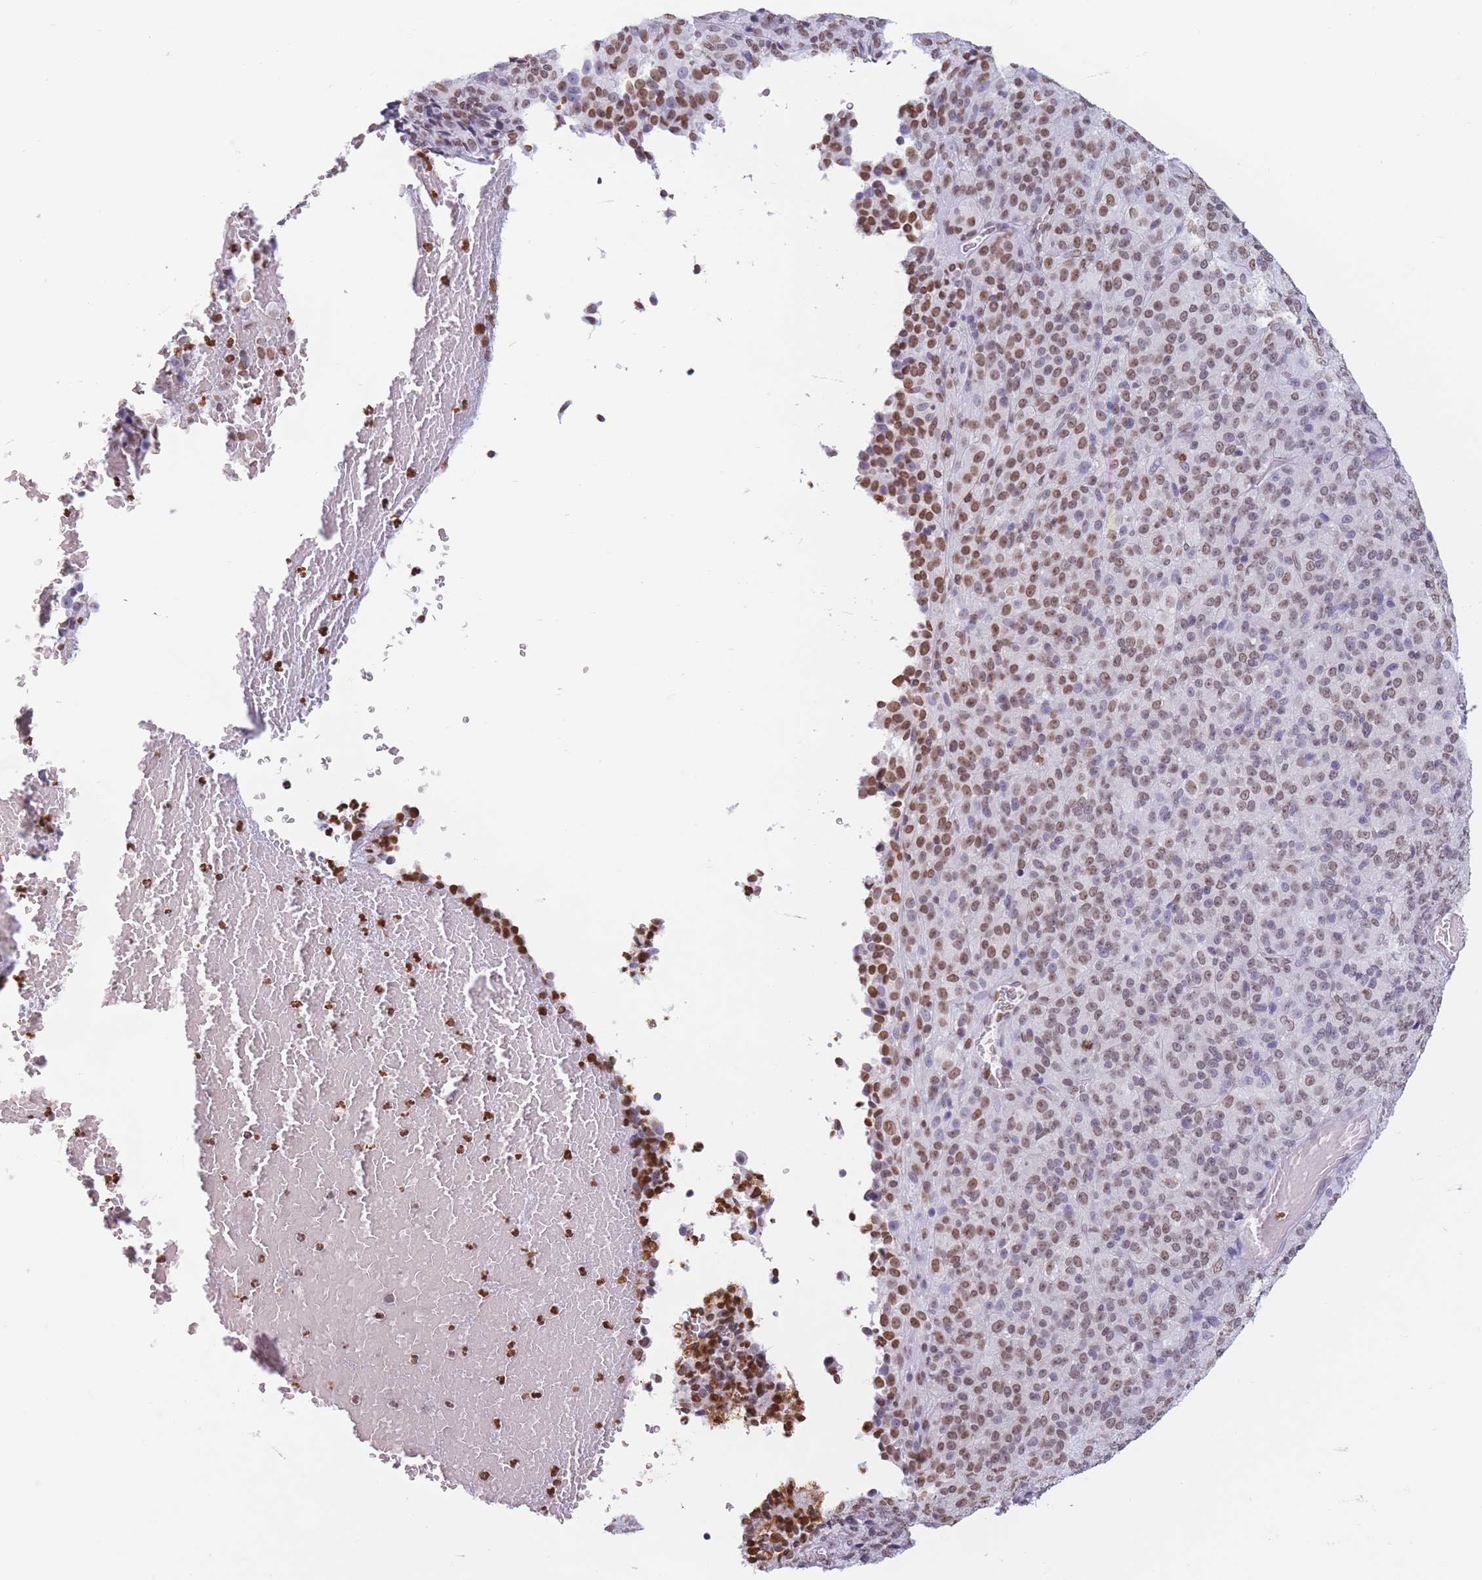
{"staining": {"intensity": "moderate", "quantity": ">75%", "location": "nuclear"}, "tissue": "melanoma", "cell_type": "Tumor cells", "image_type": "cancer", "snomed": [{"axis": "morphology", "description": "Malignant melanoma, Metastatic site"}, {"axis": "topography", "description": "Brain"}], "caption": "An IHC image of tumor tissue is shown. Protein staining in brown shows moderate nuclear positivity in malignant melanoma (metastatic site) within tumor cells.", "gene": "RYK", "patient": {"sex": "female", "age": 56}}